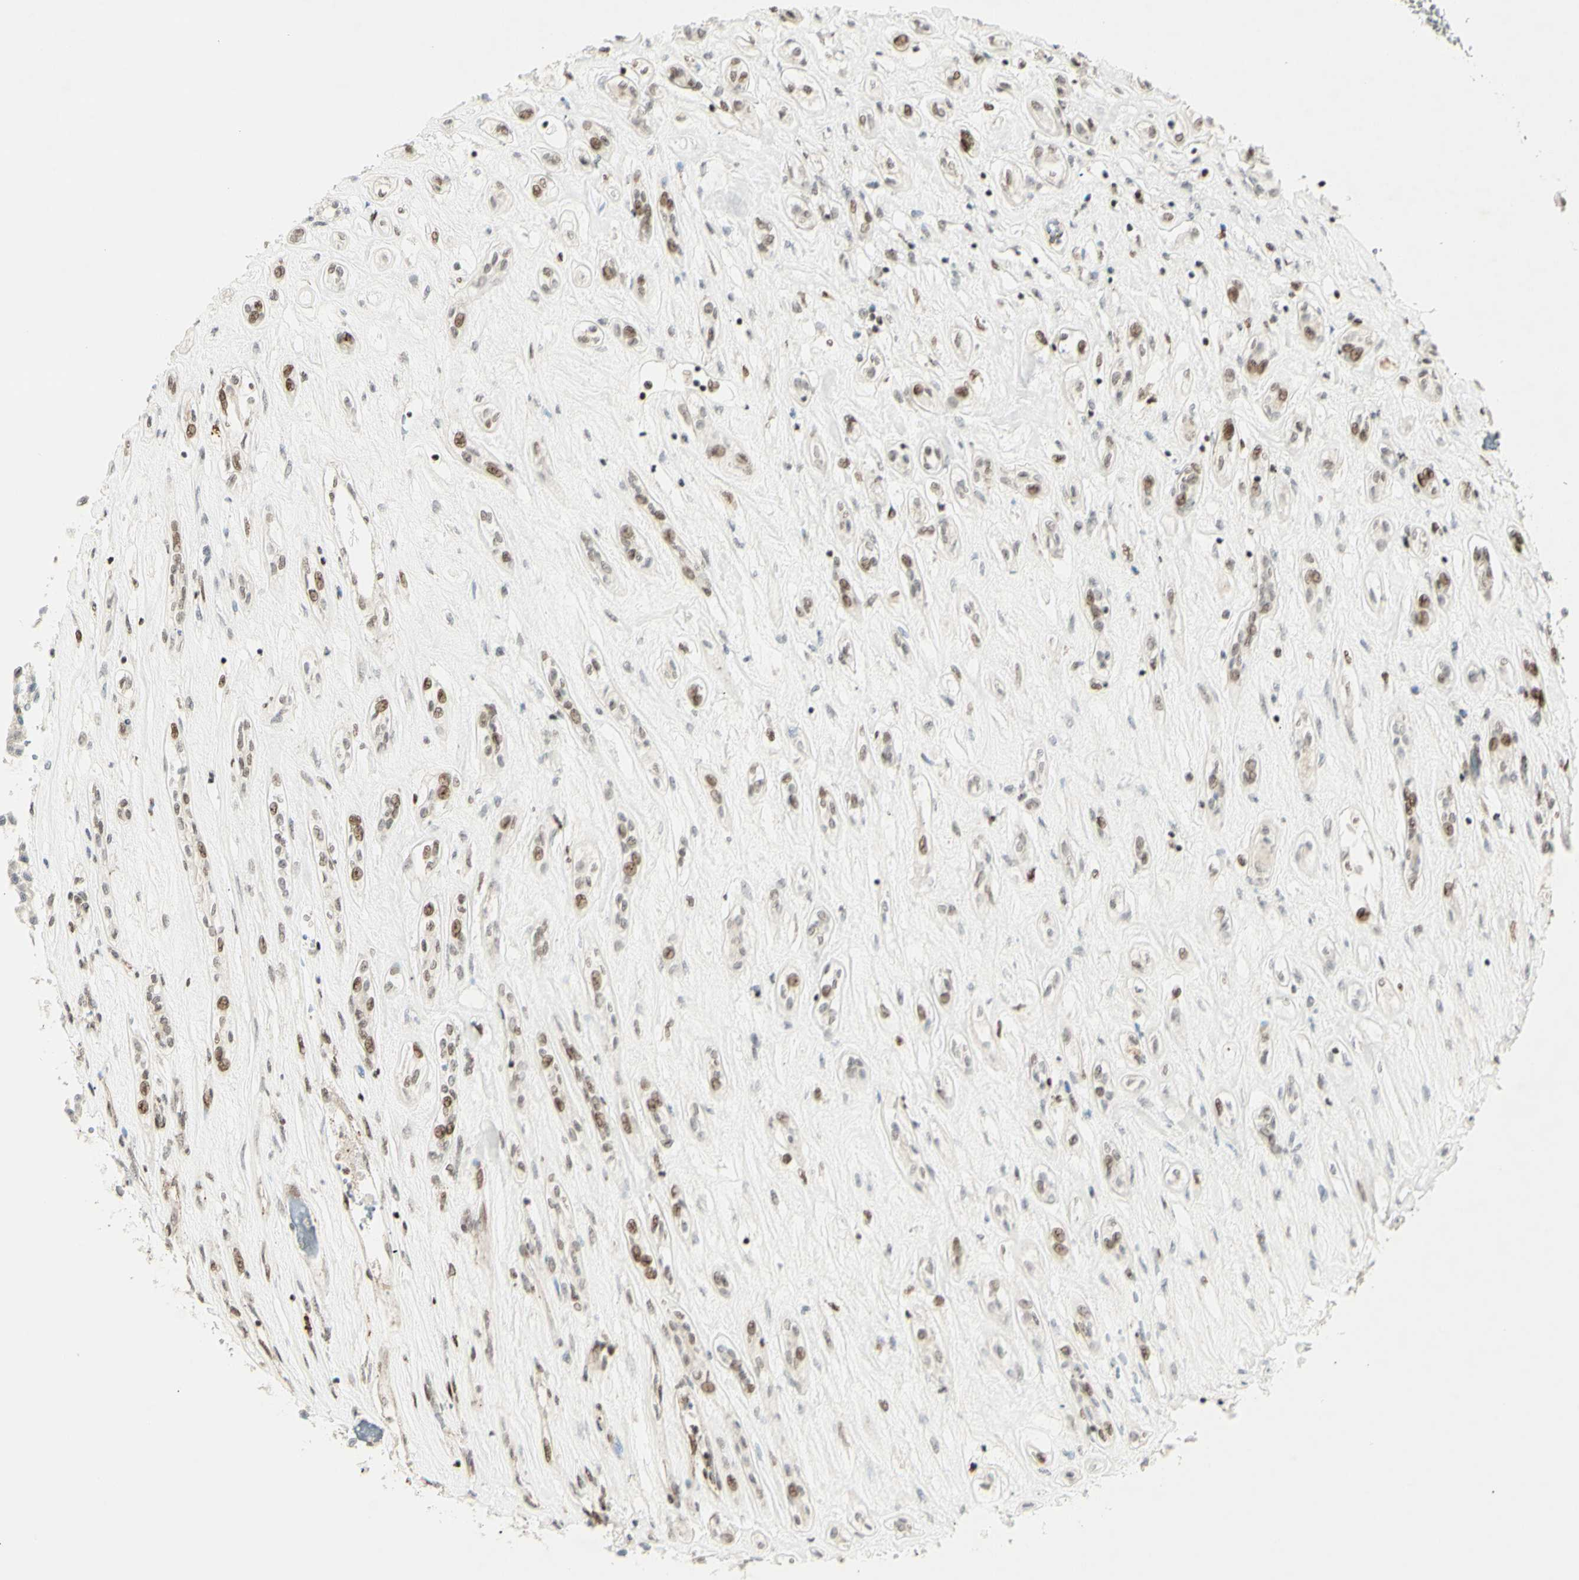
{"staining": {"intensity": "weak", "quantity": ">75%", "location": "nuclear"}, "tissue": "renal cancer", "cell_type": "Tumor cells", "image_type": "cancer", "snomed": [{"axis": "morphology", "description": "Adenocarcinoma, NOS"}, {"axis": "topography", "description": "Kidney"}], "caption": "Brown immunohistochemical staining in renal cancer demonstrates weak nuclear staining in about >75% of tumor cells. Using DAB (3,3'-diaminobenzidine) (brown) and hematoxylin (blue) stains, captured at high magnification using brightfield microscopy.", "gene": "ZMYM6", "patient": {"sex": "female", "age": 70}}